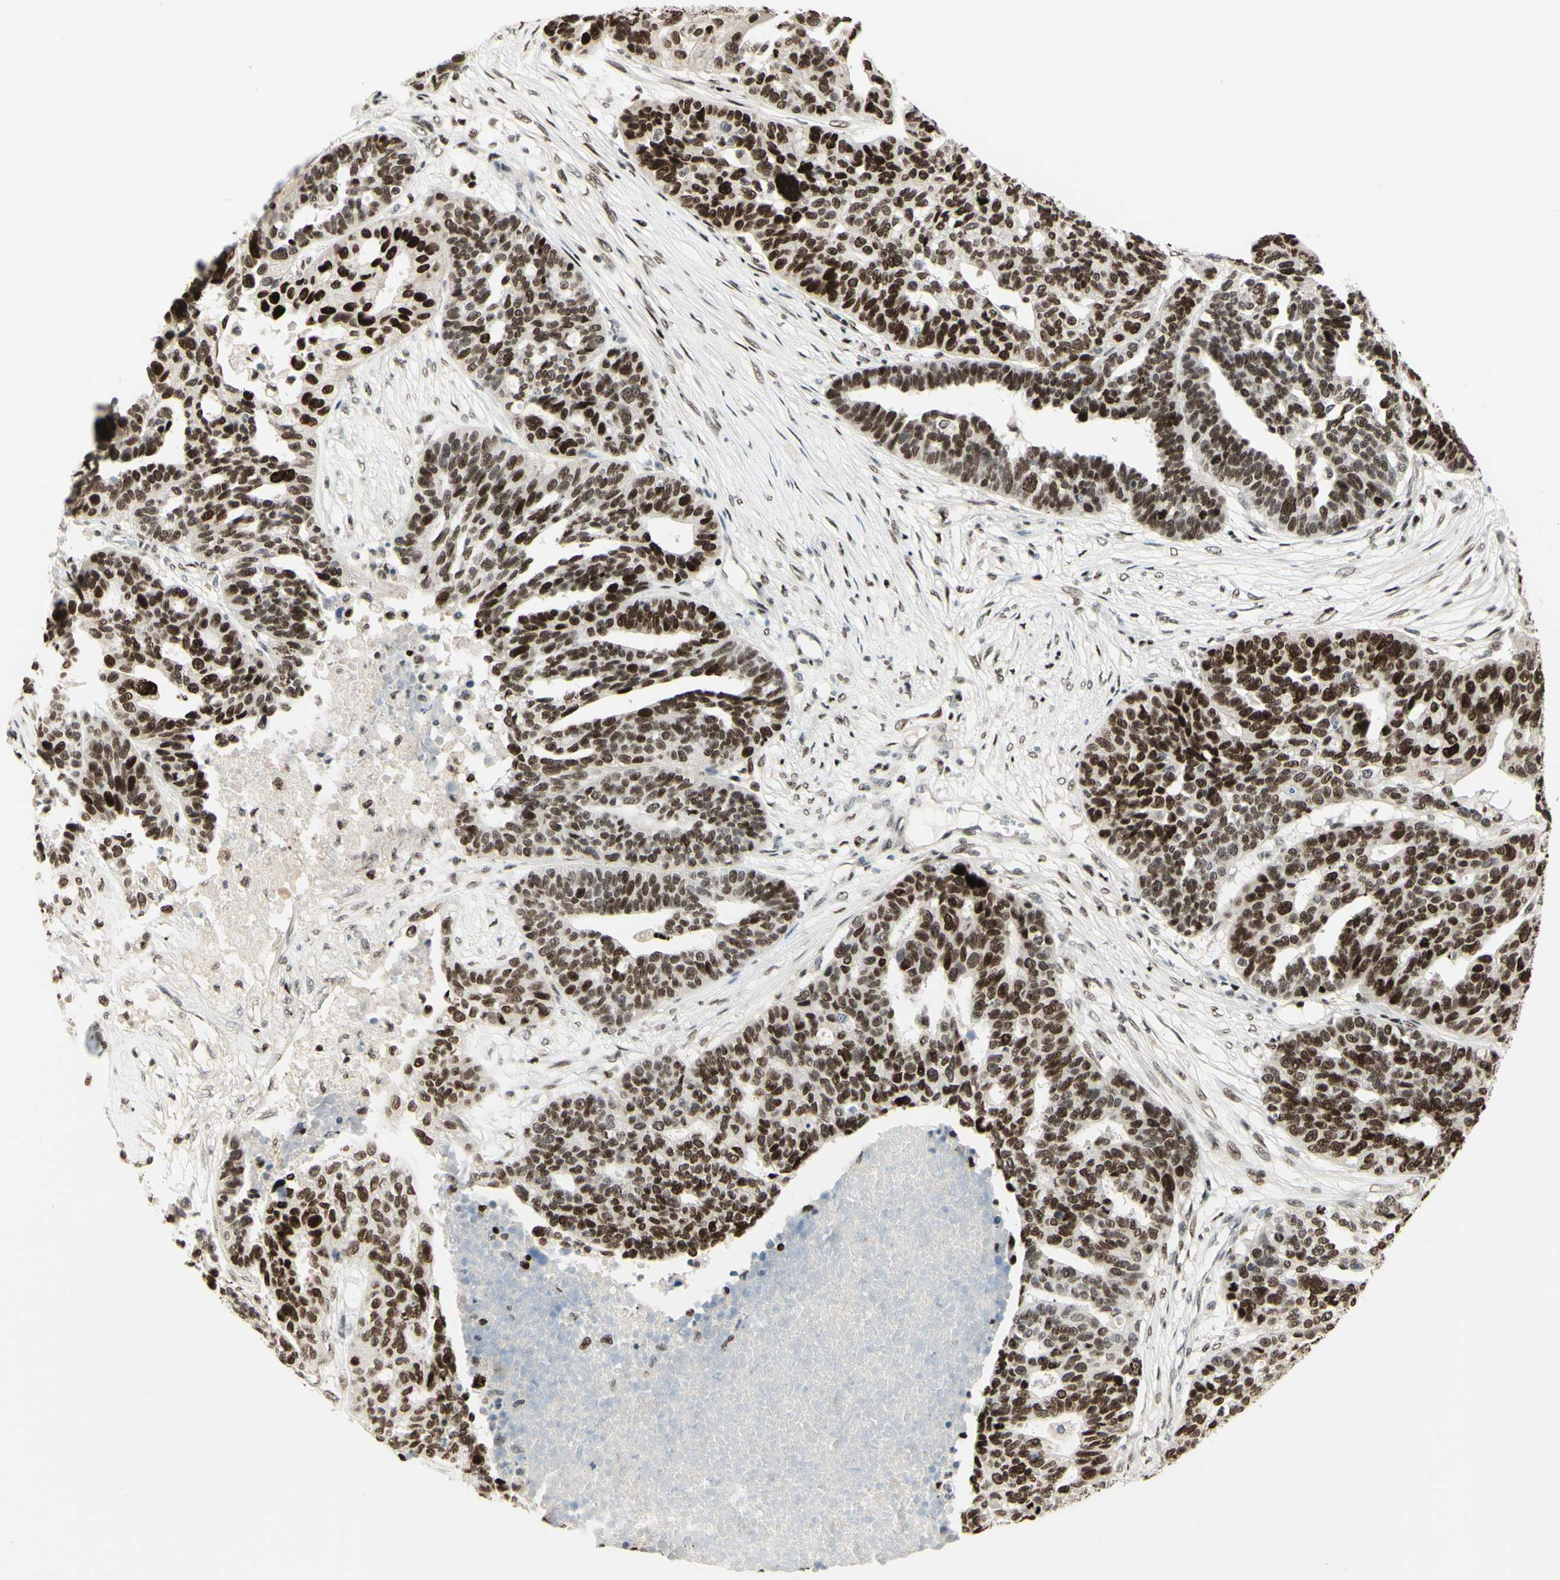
{"staining": {"intensity": "strong", "quantity": "25%-75%", "location": "nuclear"}, "tissue": "ovarian cancer", "cell_type": "Tumor cells", "image_type": "cancer", "snomed": [{"axis": "morphology", "description": "Cystadenocarcinoma, serous, NOS"}, {"axis": "topography", "description": "Ovary"}], "caption": "Human ovarian cancer (serous cystadenocarcinoma) stained with a brown dye exhibits strong nuclear positive expression in about 25%-75% of tumor cells.", "gene": "CDKL5", "patient": {"sex": "female", "age": 59}}